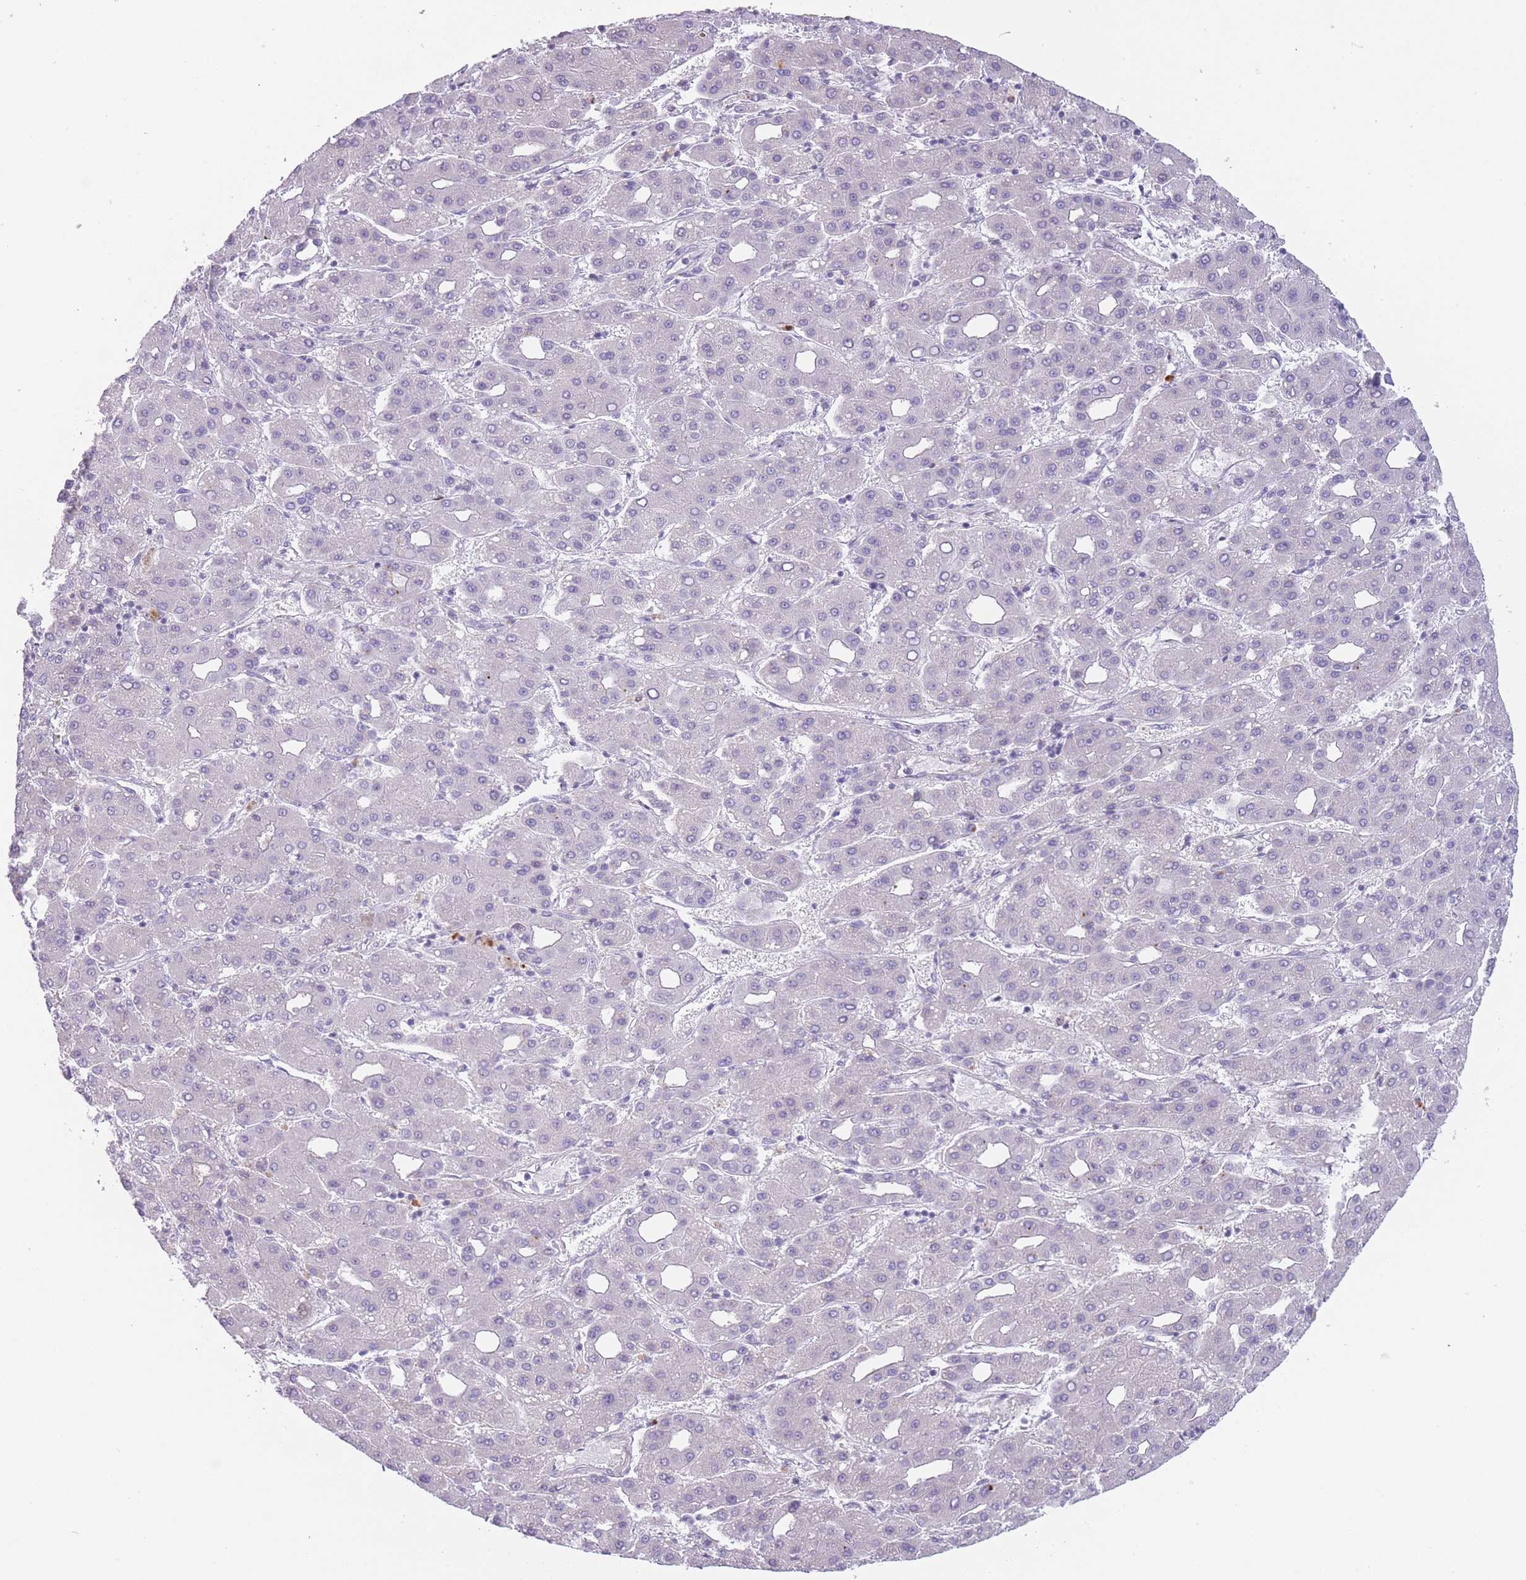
{"staining": {"intensity": "negative", "quantity": "none", "location": "none"}, "tissue": "liver cancer", "cell_type": "Tumor cells", "image_type": "cancer", "snomed": [{"axis": "morphology", "description": "Carcinoma, Hepatocellular, NOS"}, {"axis": "topography", "description": "Liver"}], "caption": "Hepatocellular carcinoma (liver) was stained to show a protein in brown. There is no significant positivity in tumor cells. The staining is performed using DAB brown chromogen with nuclei counter-stained in using hematoxylin.", "gene": "IMPG1", "patient": {"sex": "male", "age": 65}}